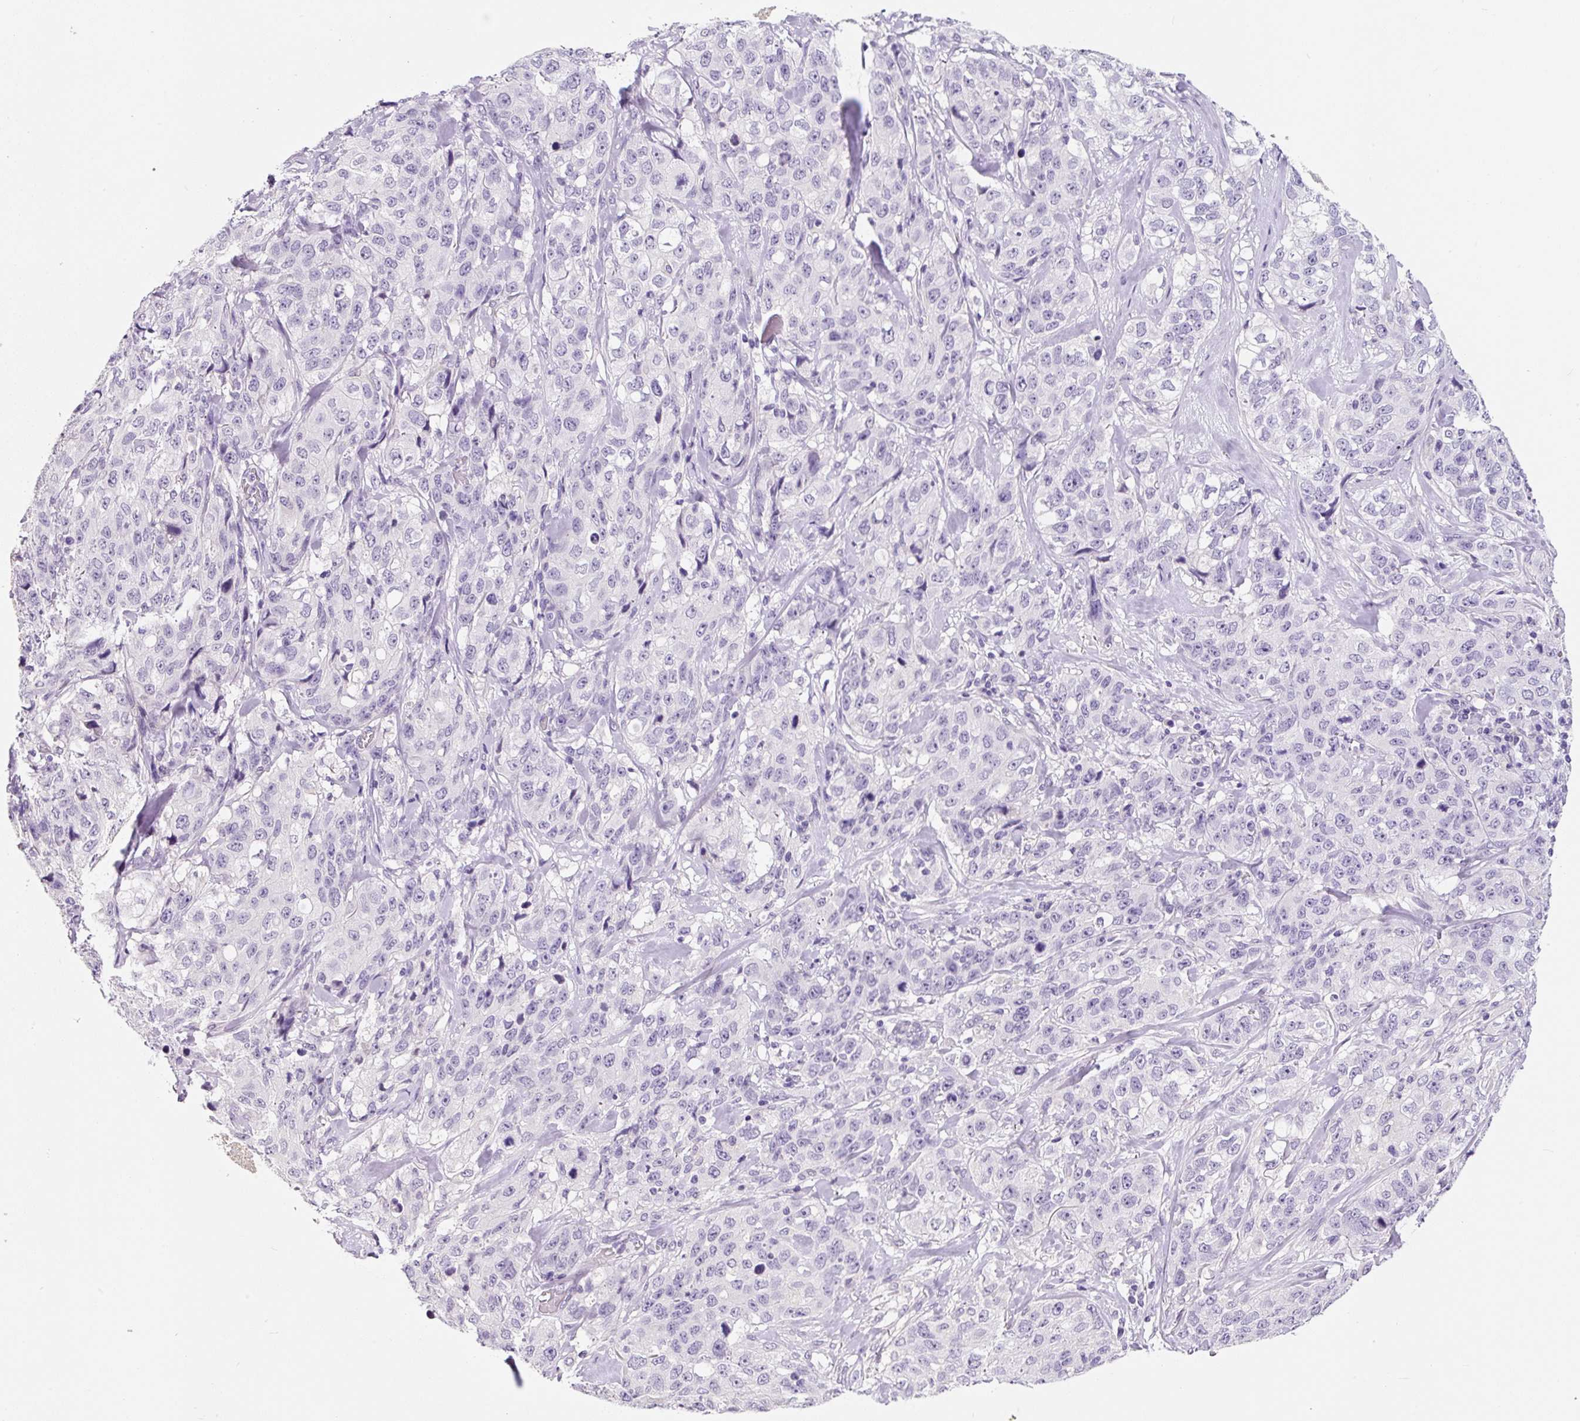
{"staining": {"intensity": "negative", "quantity": "none", "location": "none"}, "tissue": "stomach cancer", "cell_type": "Tumor cells", "image_type": "cancer", "snomed": [{"axis": "morphology", "description": "Adenocarcinoma, NOS"}, {"axis": "topography", "description": "Stomach"}], "caption": "There is no significant staining in tumor cells of stomach cancer (adenocarcinoma). (IHC, brightfield microscopy, high magnification).", "gene": "SYP", "patient": {"sex": "male", "age": 48}}